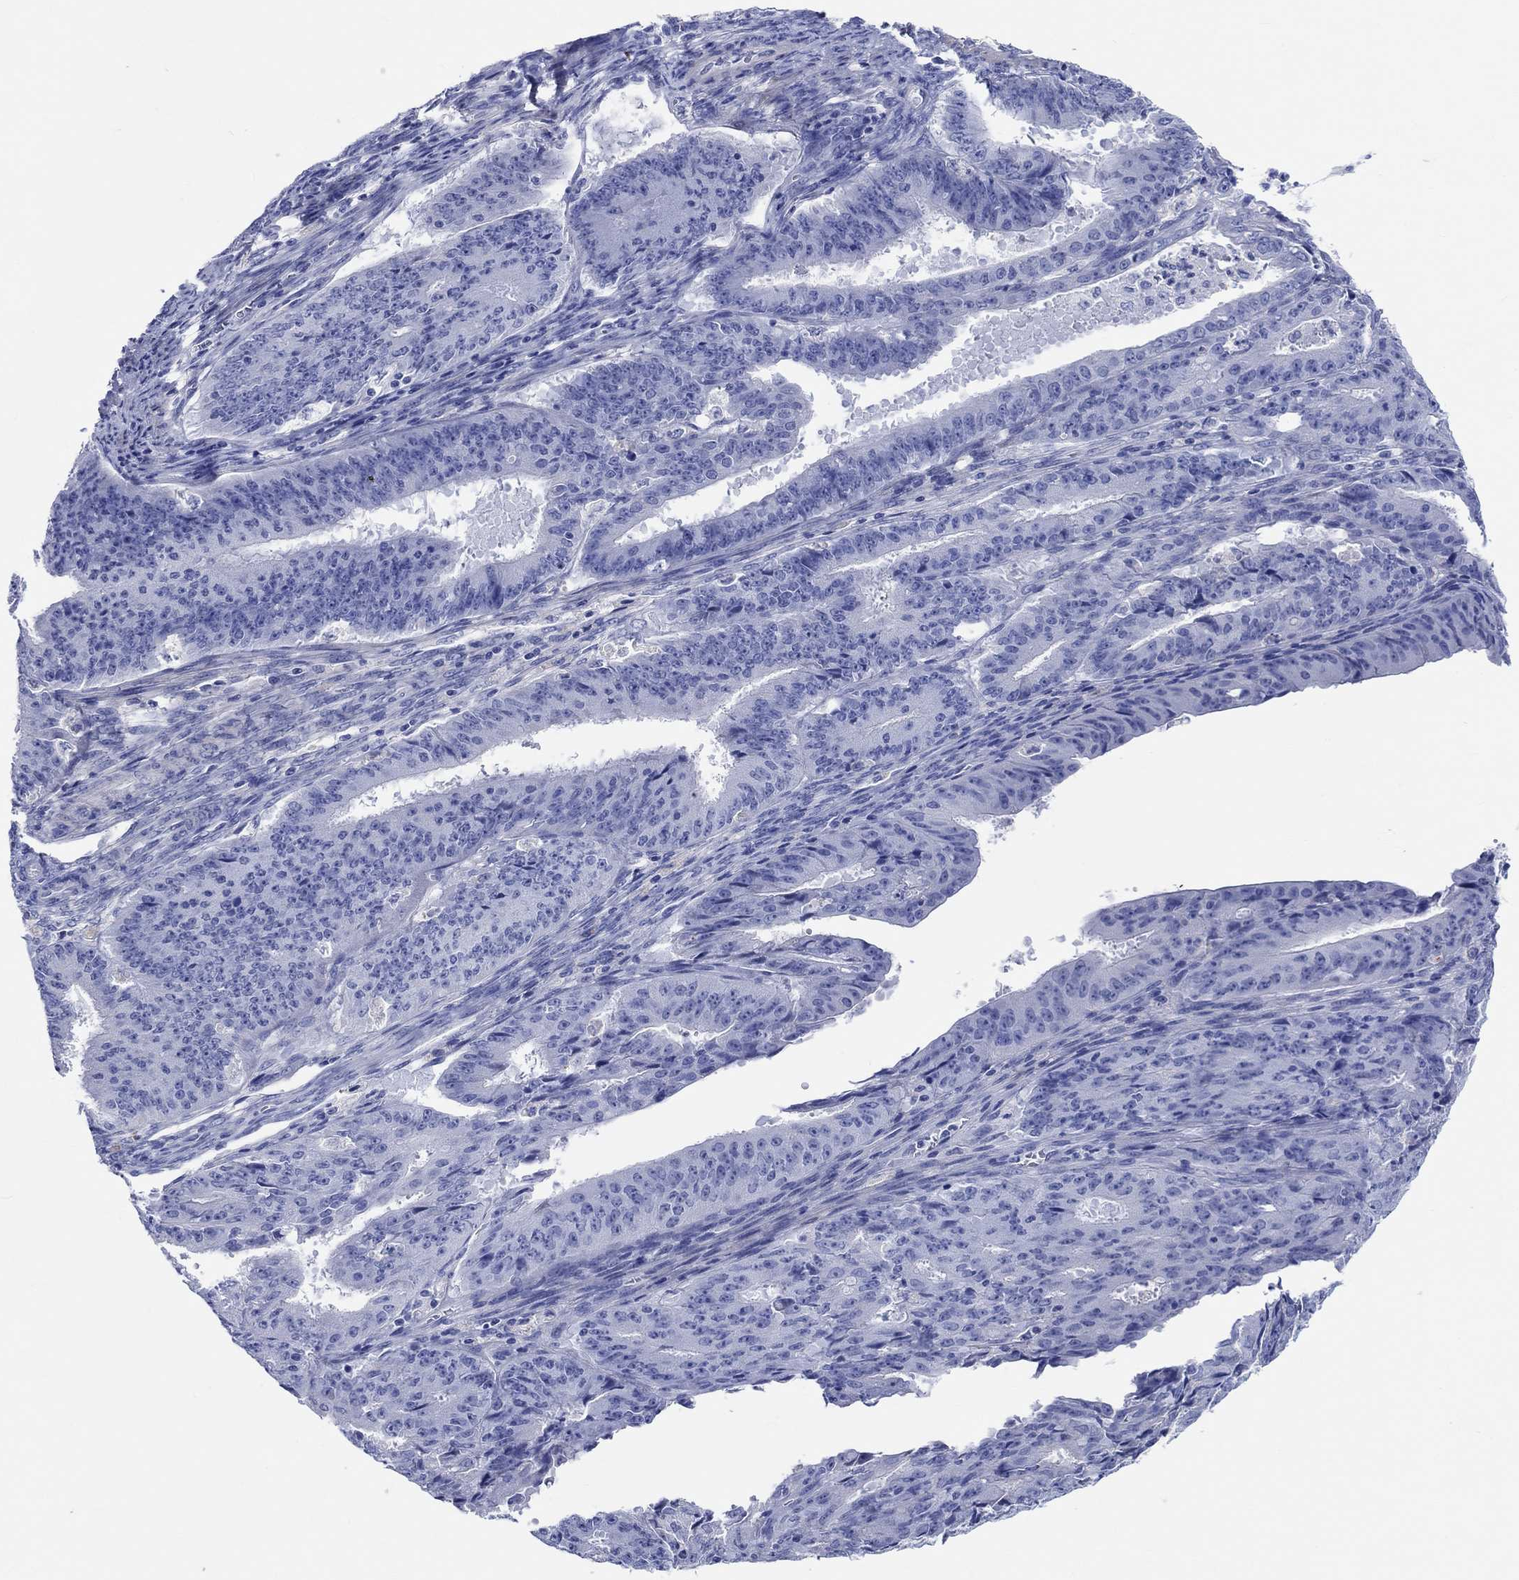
{"staining": {"intensity": "negative", "quantity": "none", "location": "none"}, "tissue": "ovarian cancer", "cell_type": "Tumor cells", "image_type": "cancer", "snomed": [{"axis": "morphology", "description": "Carcinoma, endometroid"}, {"axis": "topography", "description": "Ovary"}], "caption": "A high-resolution histopathology image shows immunohistochemistry (IHC) staining of ovarian cancer (endometroid carcinoma), which displays no significant expression in tumor cells. (Immunohistochemistry, brightfield microscopy, high magnification).", "gene": "SHISA4", "patient": {"sex": "female", "age": 42}}